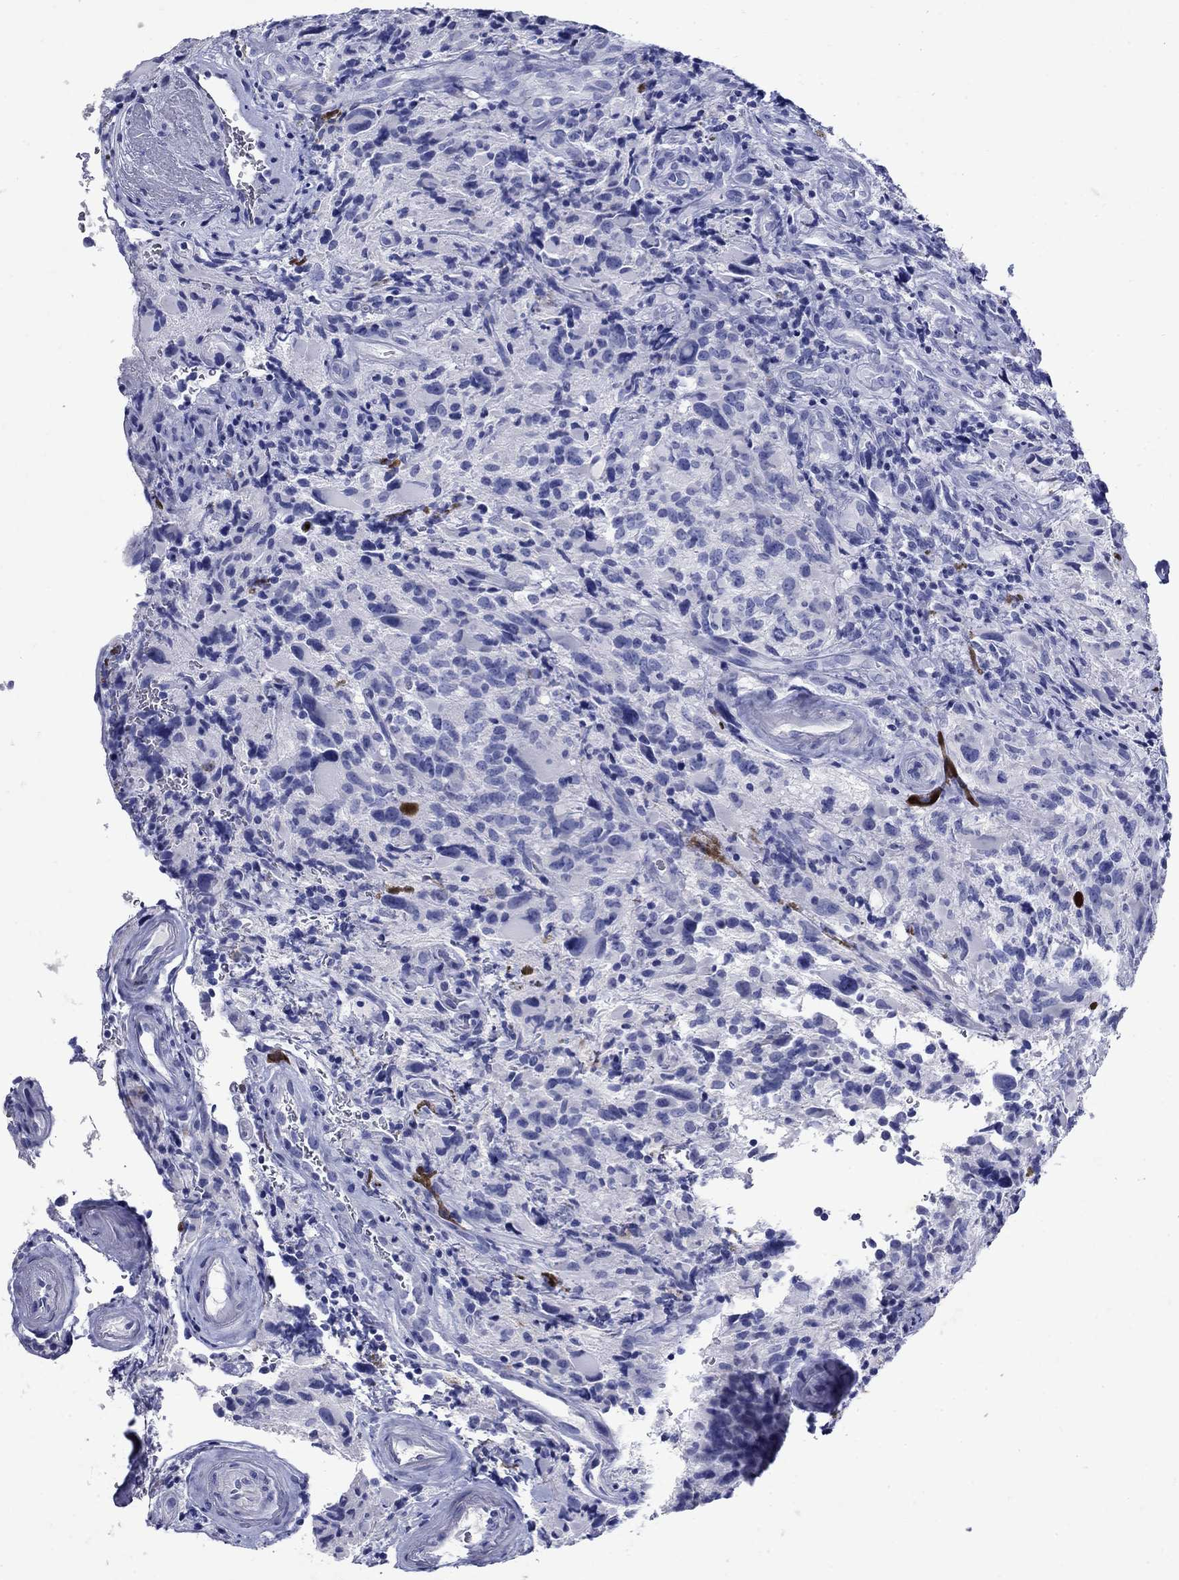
{"staining": {"intensity": "negative", "quantity": "none", "location": "none"}, "tissue": "glioma", "cell_type": "Tumor cells", "image_type": "cancer", "snomed": [{"axis": "morphology", "description": "Glioma, malignant, NOS"}, {"axis": "morphology", "description": "Glioma, malignant, High grade"}, {"axis": "topography", "description": "Brain"}], "caption": "Protein analysis of glioma exhibits no significant staining in tumor cells. (Stains: DAB (3,3'-diaminobenzidine) IHC with hematoxylin counter stain, Microscopy: brightfield microscopy at high magnification).", "gene": "CD1A", "patient": {"sex": "female", "age": 71}}